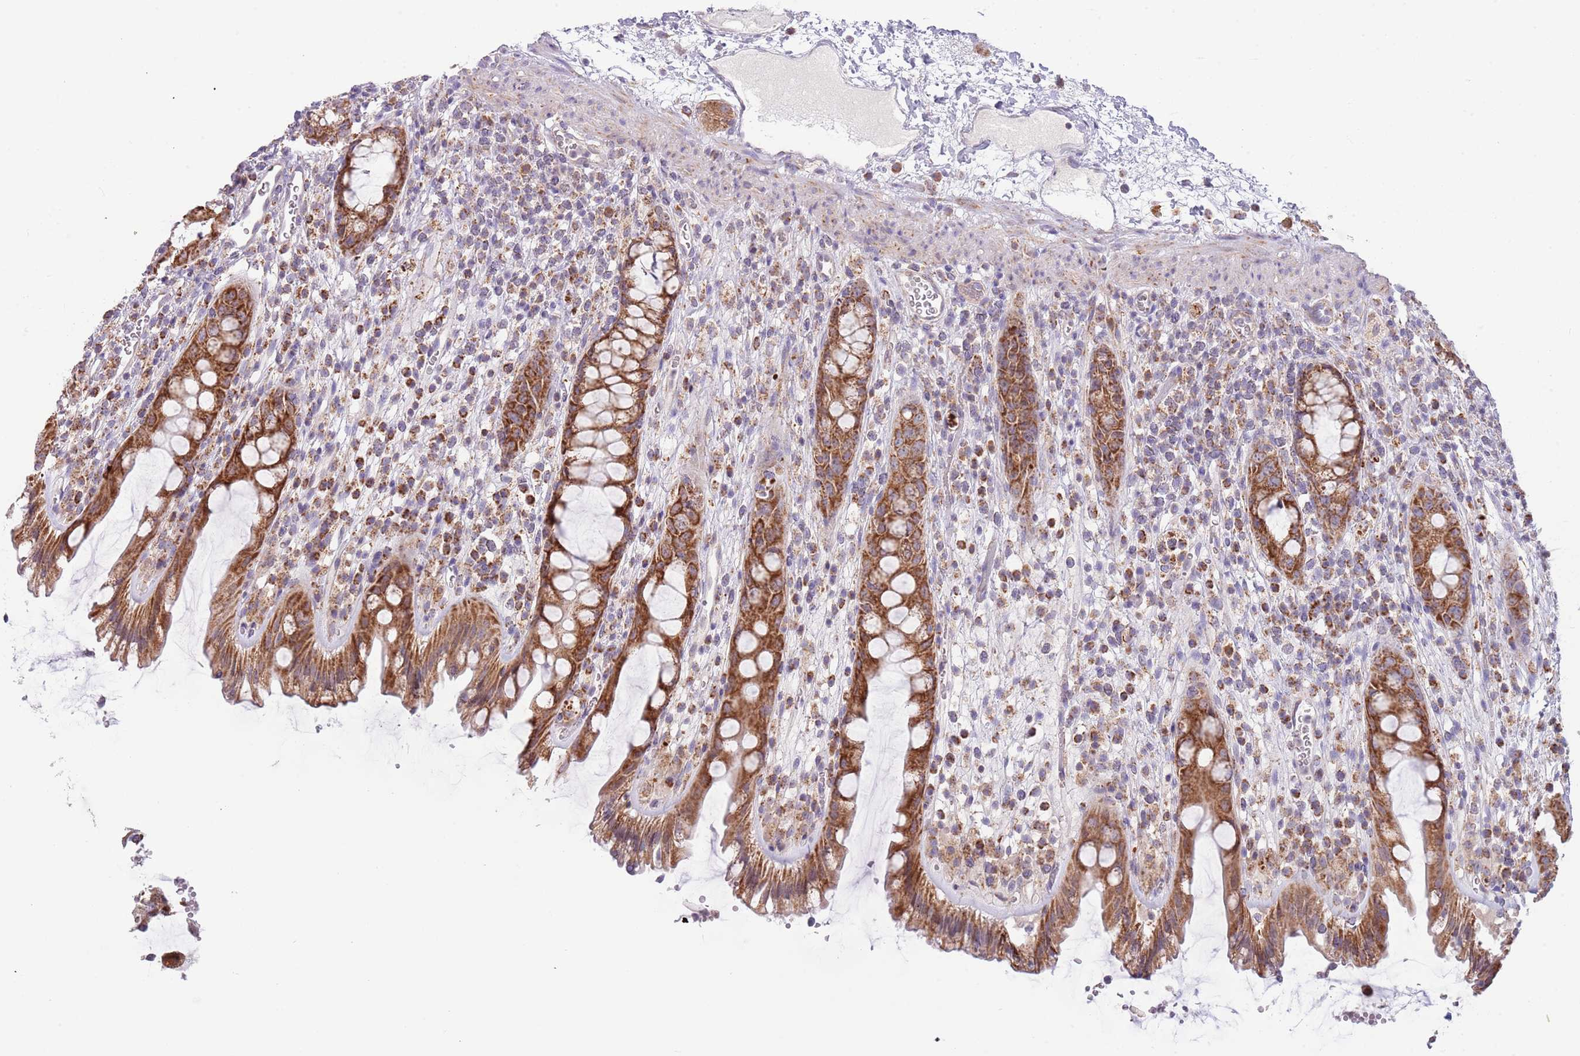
{"staining": {"intensity": "strong", "quantity": ">75%", "location": "cytoplasmic/membranous"}, "tissue": "rectum", "cell_type": "Glandular cells", "image_type": "normal", "snomed": [{"axis": "morphology", "description": "Normal tissue, NOS"}, {"axis": "topography", "description": "Rectum"}], "caption": "This image demonstrates IHC staining of normal rectum, with high strong cytoplasmic/membranous positivity in approximately >75% of glandular cells.", "gene": "LHX6", "patient": {"sex": "female", "age": 57}}